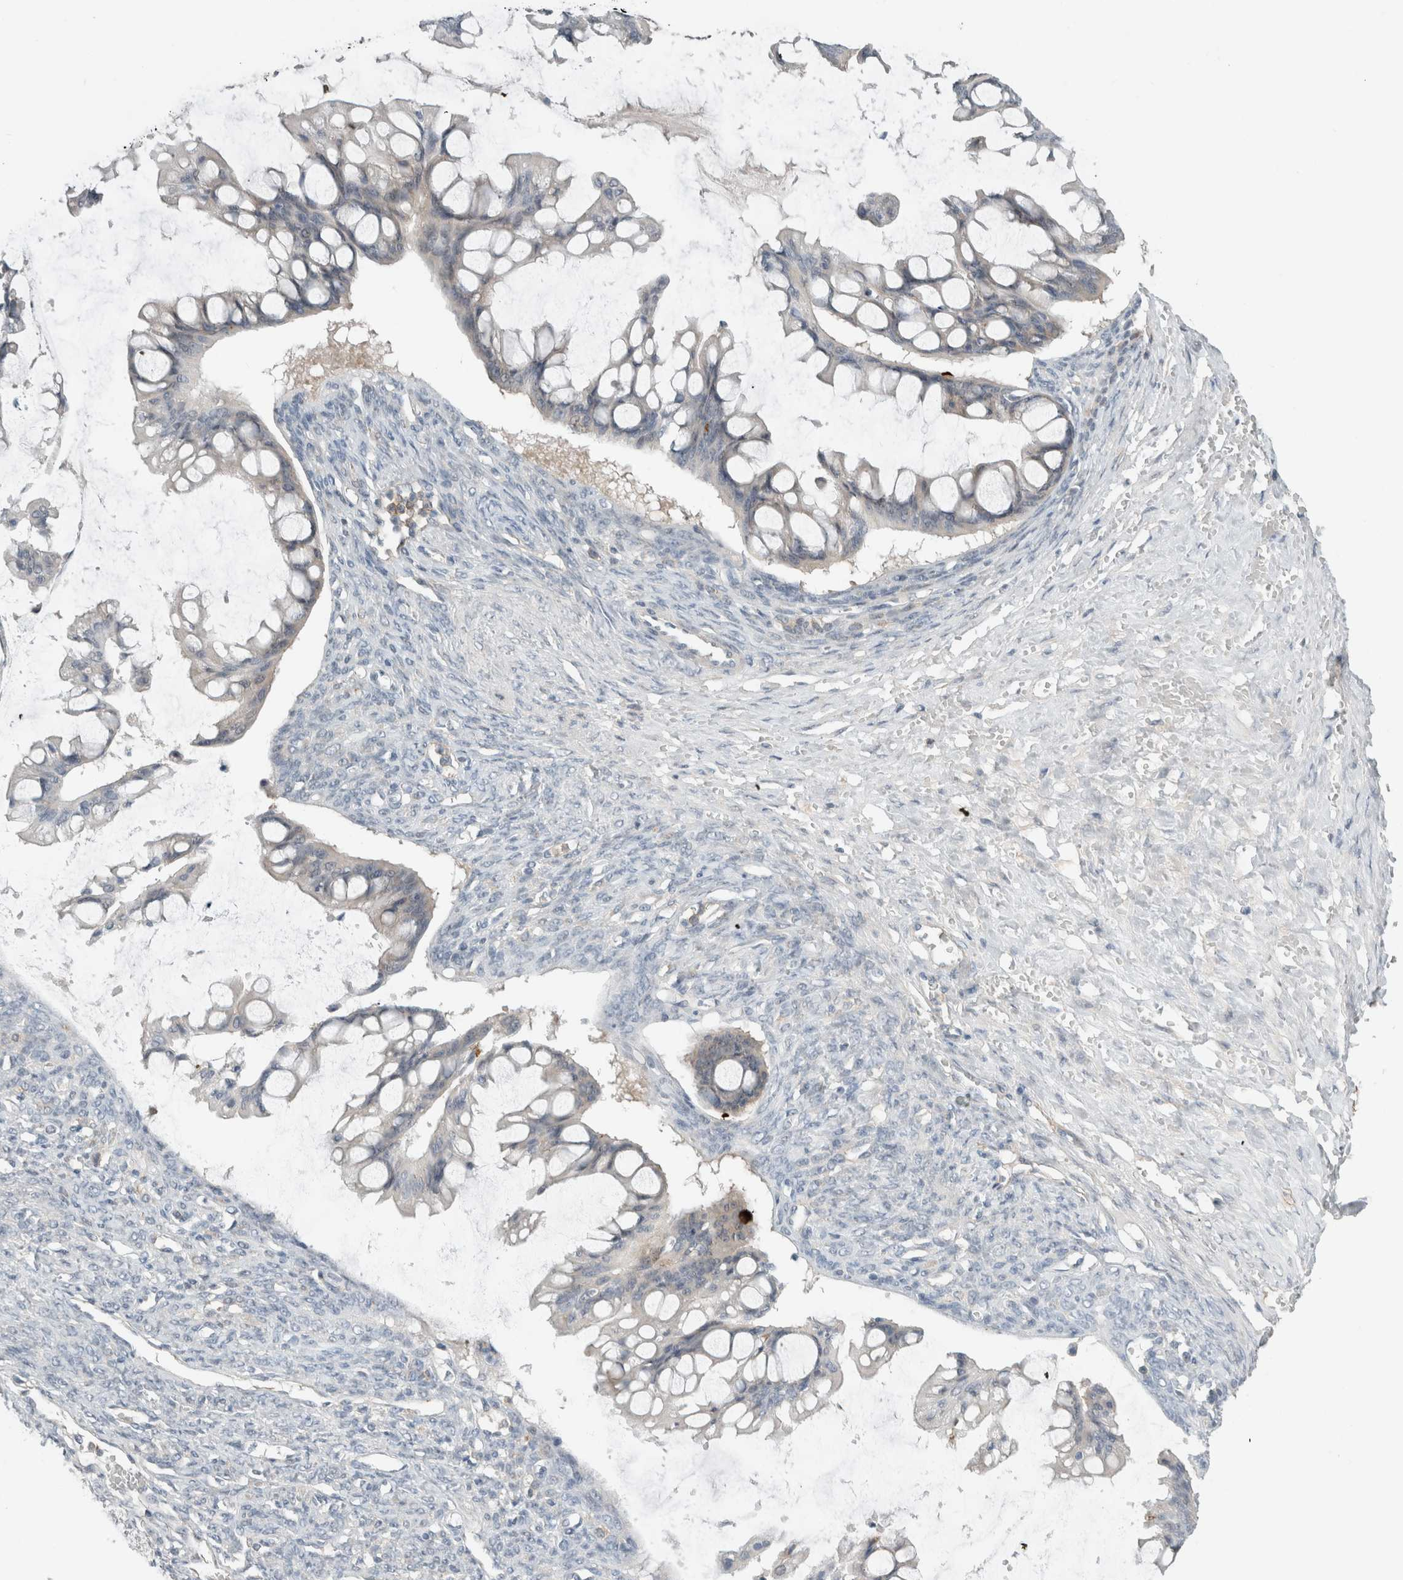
{"staining": {"intensity": "negative", "quantity": "none", "location": "none"}, "tissue": "ovarian cancer", "cell_type": "Tumor cells", "image_type": "cancer", "snomed": [{"axis": "morphology", "description": "Cystadenocarcinoma, mucinous, NOS"}, {"axis": "topography", "description": "Ovary"}], "caption": "Tumor cells are negative for brown protein staining in mucinous cystadenocarcinoma (ovarian). (DAB (3,3'-diaminobenzidine) IHC, high magnification).", "gene": "ERCC6L2", "patient": {"sex": "female", "age": 73}}